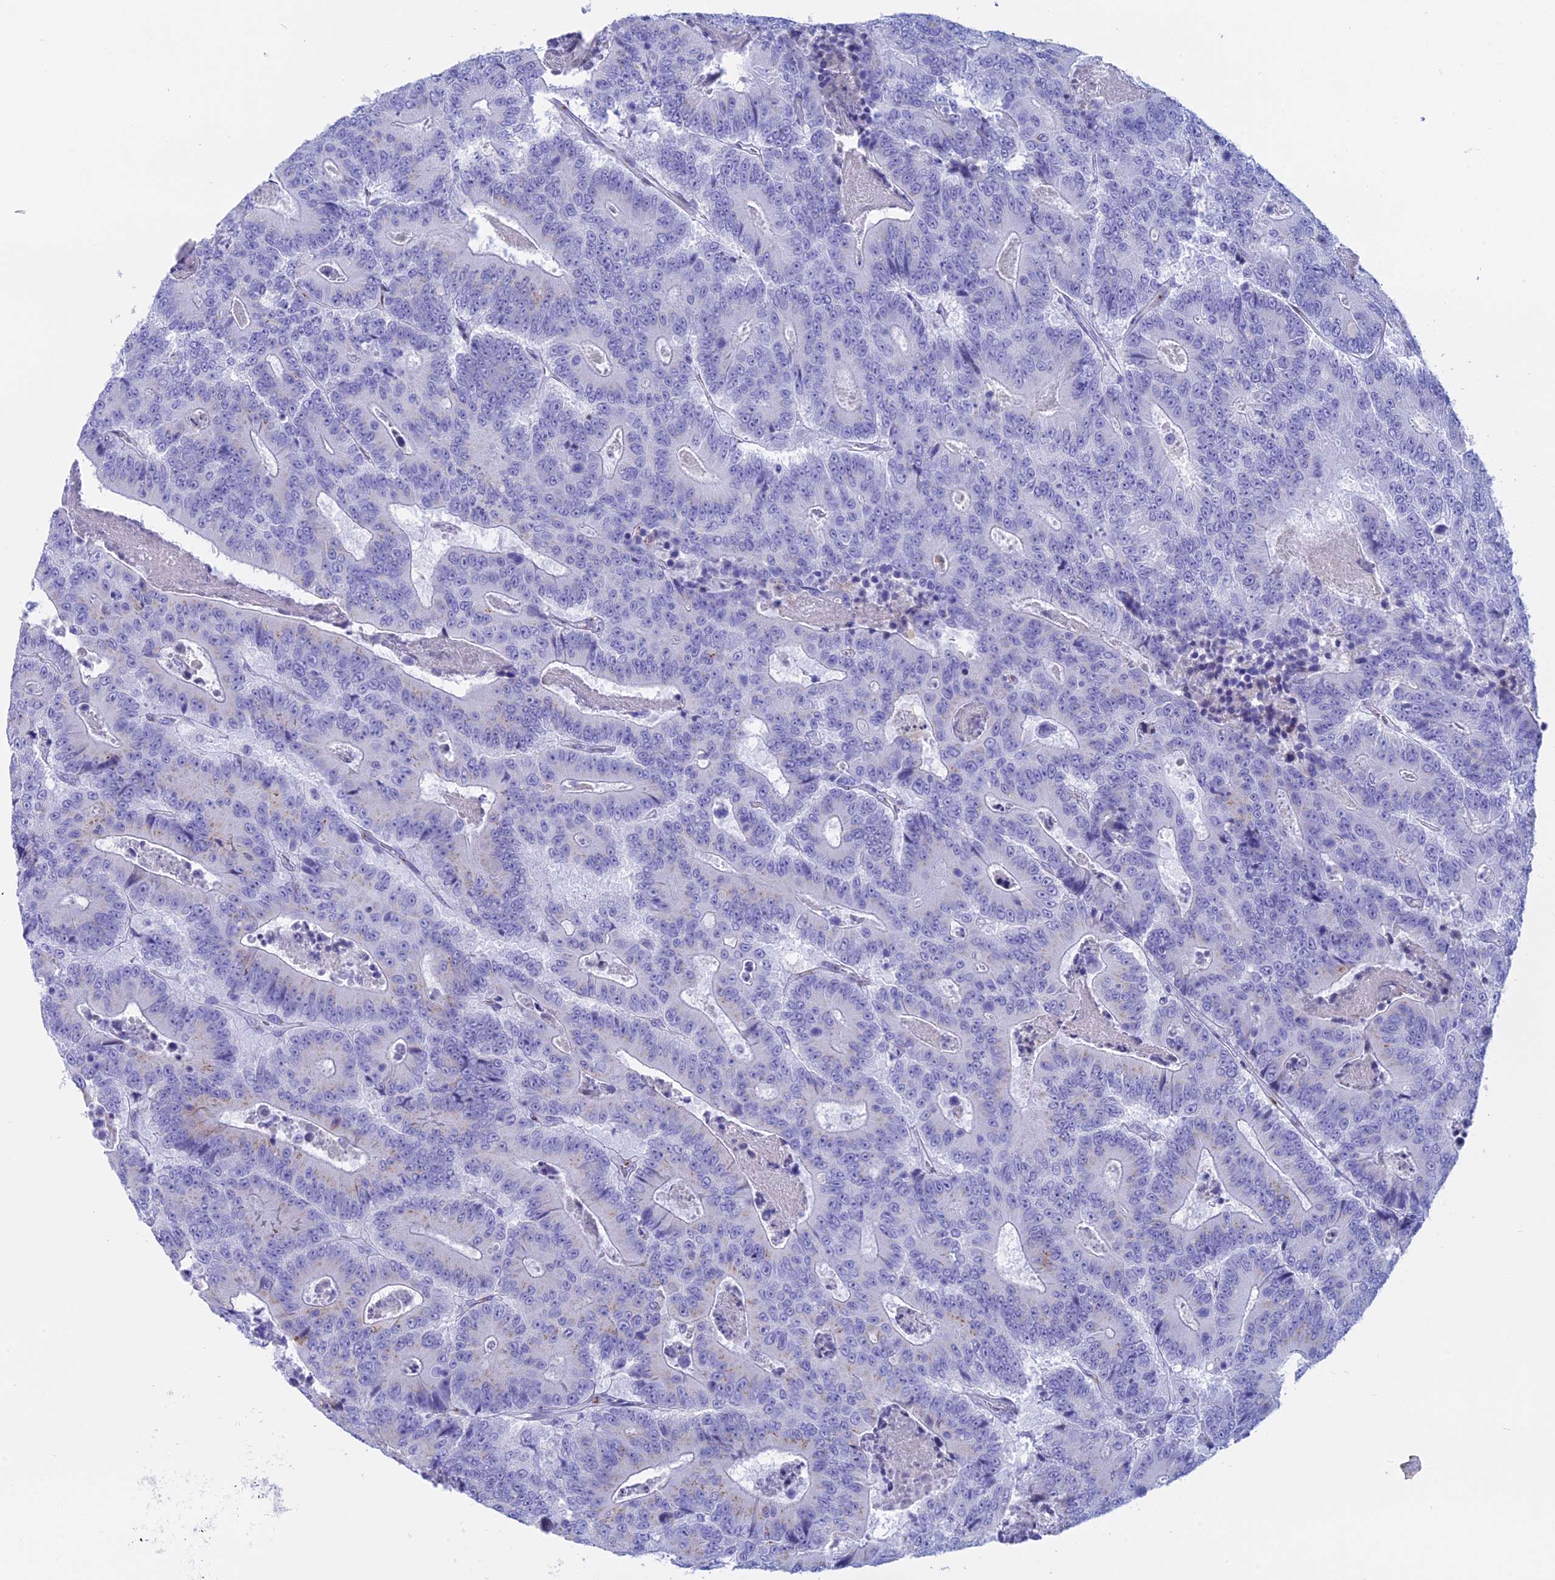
{"staining": {"intensity": "negative", "quantity": "none", "location": "none"}, "tissue": "colorectal cancer", "cell_type": "Tumor cells", "image_type": "cancer", "snomed": [{"axis": "morphology", "description": "Adenocarcinoma, NOS"}, {"axis": "topography", "description": "Colon"}], "caption": "This is a micrograph of immunohistochemistry (IHC) staining of colorectal adenocarcinoma, which shows no expression in tumor cells.", "gene": "ERICH4", "patient": {"sex": "male", "age": 83}}